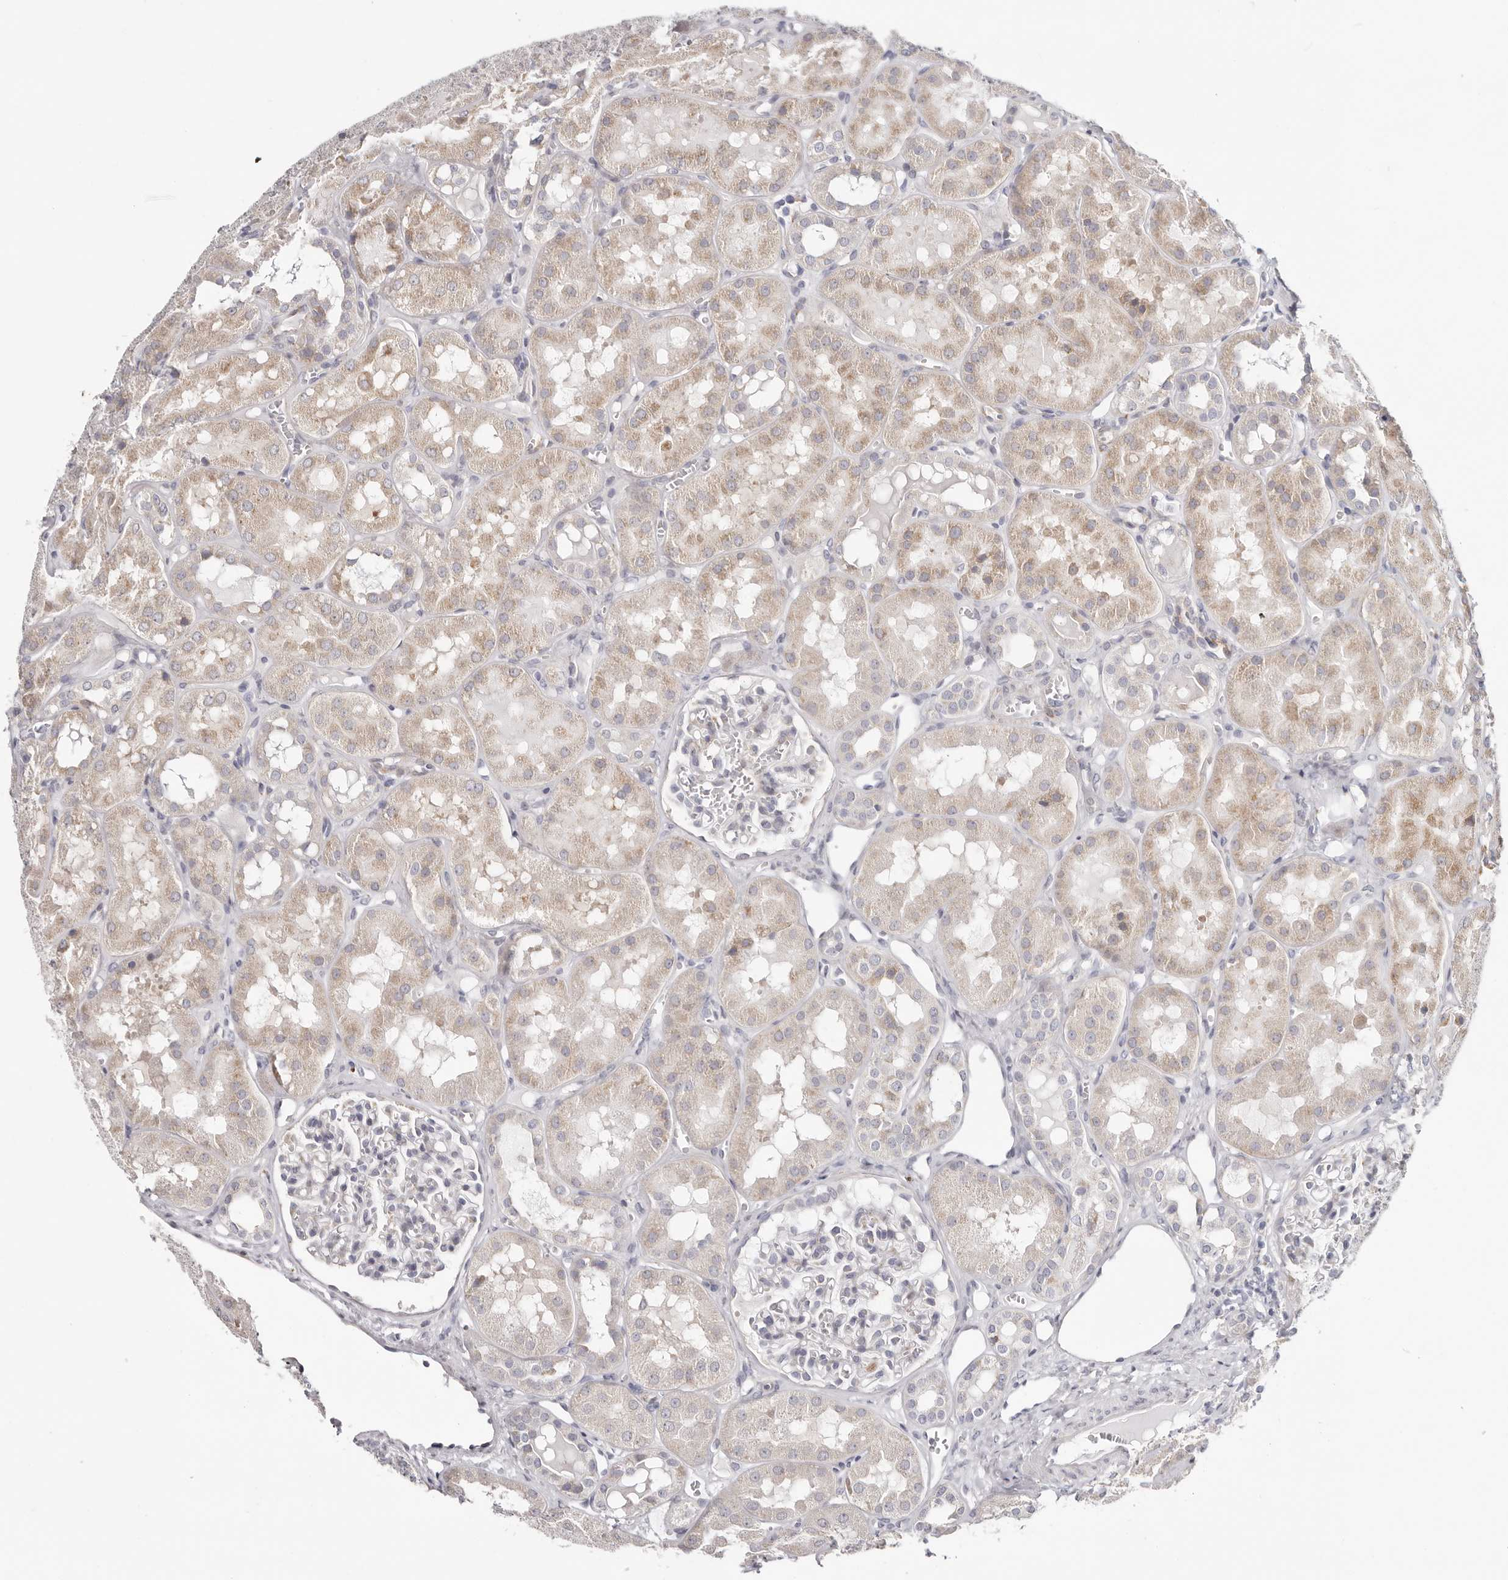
{"staining": {"intensity": "negative", "quantity": "none", "location": "none"}, "tissue": "kidney", "cell_type": "Cells in glomeruli", "image_type": "normal", "snomed": [{"axis": "morphology", "description": "Normal tissue, NOS"}, {"axis": "topography", "description": "Kidney"}], "caption": "This is an immunohistochemistry (IHC) photomicrograph of unremarkable human kidney. There is no staining in cells in glomeruli.", "gene": "IL32", "patient": {"sex": "male", "age": 16}}